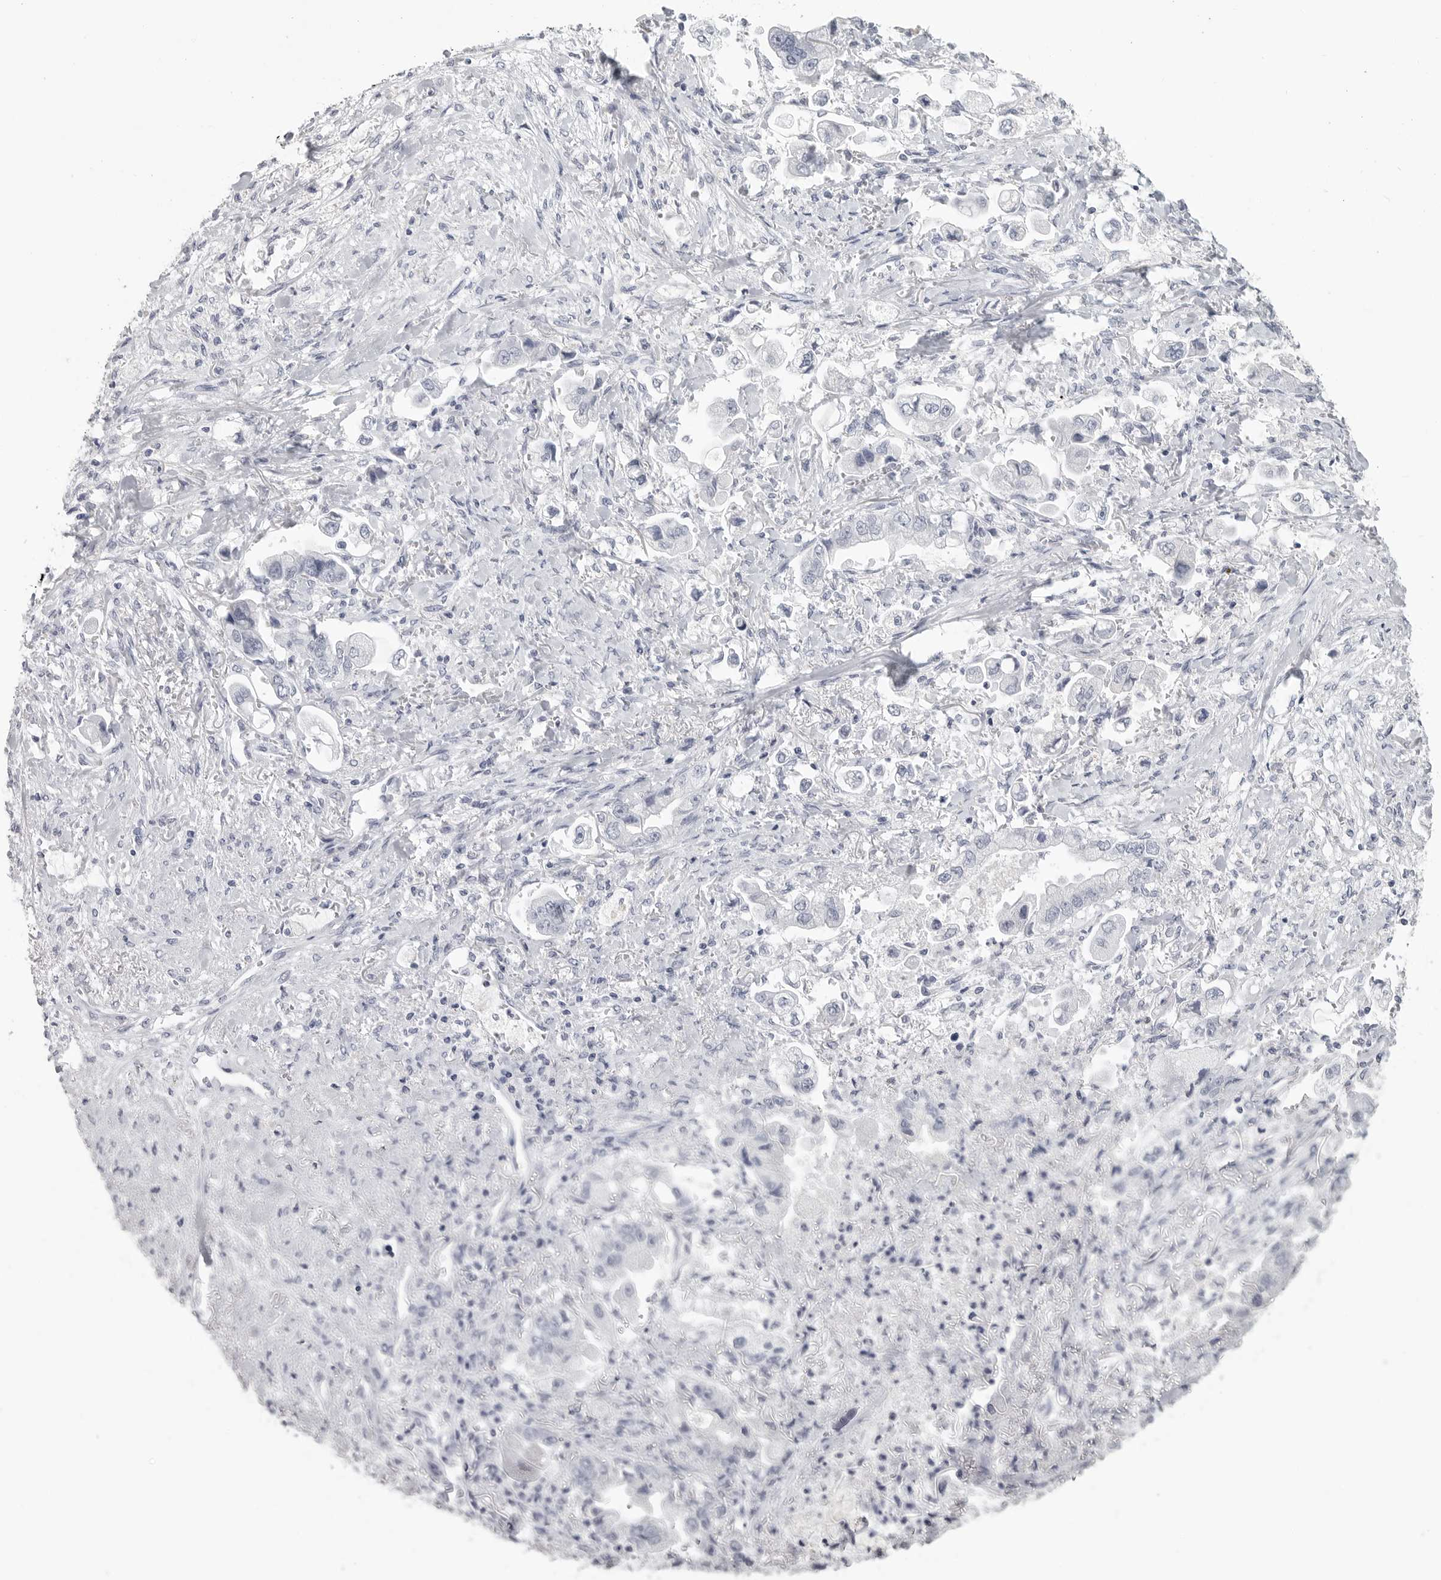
{"staining": {"intensity": "negative", "quantity": "none", "location": "none"}, "tissue": "stomach cancer", "cell_type": "Tumor cells", "image_type": "cancer", "snomed": [{"axis": "morphology", "description": "Adenocarcinoma, NOS"}, {"axis": "topography", "description": "Stomach"}], "caption": "Immunohistochemistry micrograph of human stomach adenocarcinoma stained for a protein (brown), which exhibits no staining in tumor cells.", "gene": "LY6D", "patient": {"sex": "male", "age": 62}}